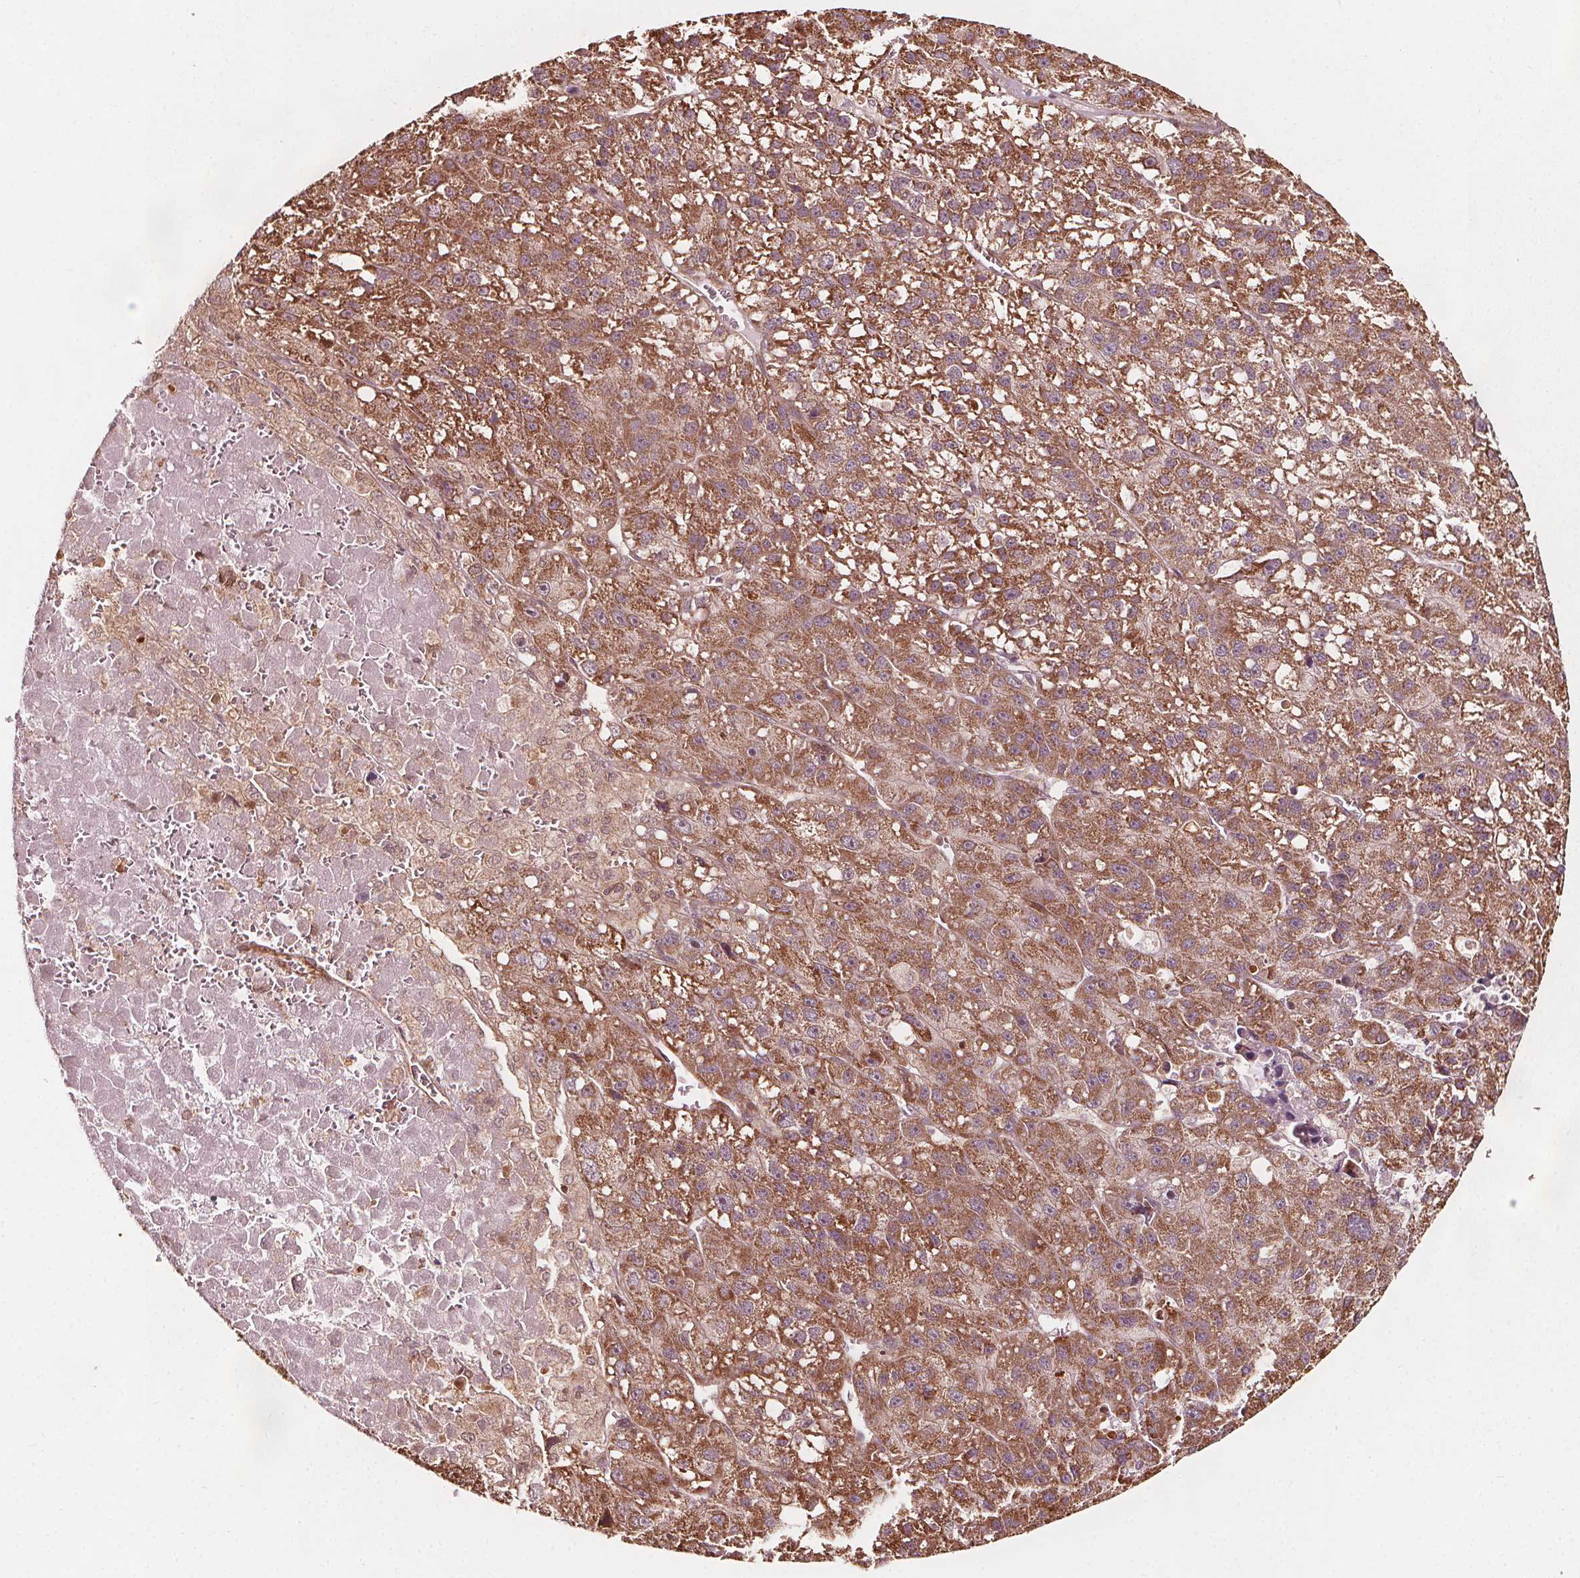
{"staining": {"intensity": "moderate", "quantity": ">75%", "location": "cytoplasmic/membranous"}, "tissue": "liver cancer", "cell_type": "Tumor cells", "image_type": "cancer", "snomed": [{"axis": "morphology", "description": "Carcinoma, Hepatocellular, NOS"}, {"axis": "topography", "description": "Liver"}], "caption": "Immunohistochemistry (IHC) of liver cancer displays medium levels of moderate cytoplasmic/membranous staining in about >75% of tumor cells.", "gene": "AIP", "patient": {"sex": "female", "age": 70}}